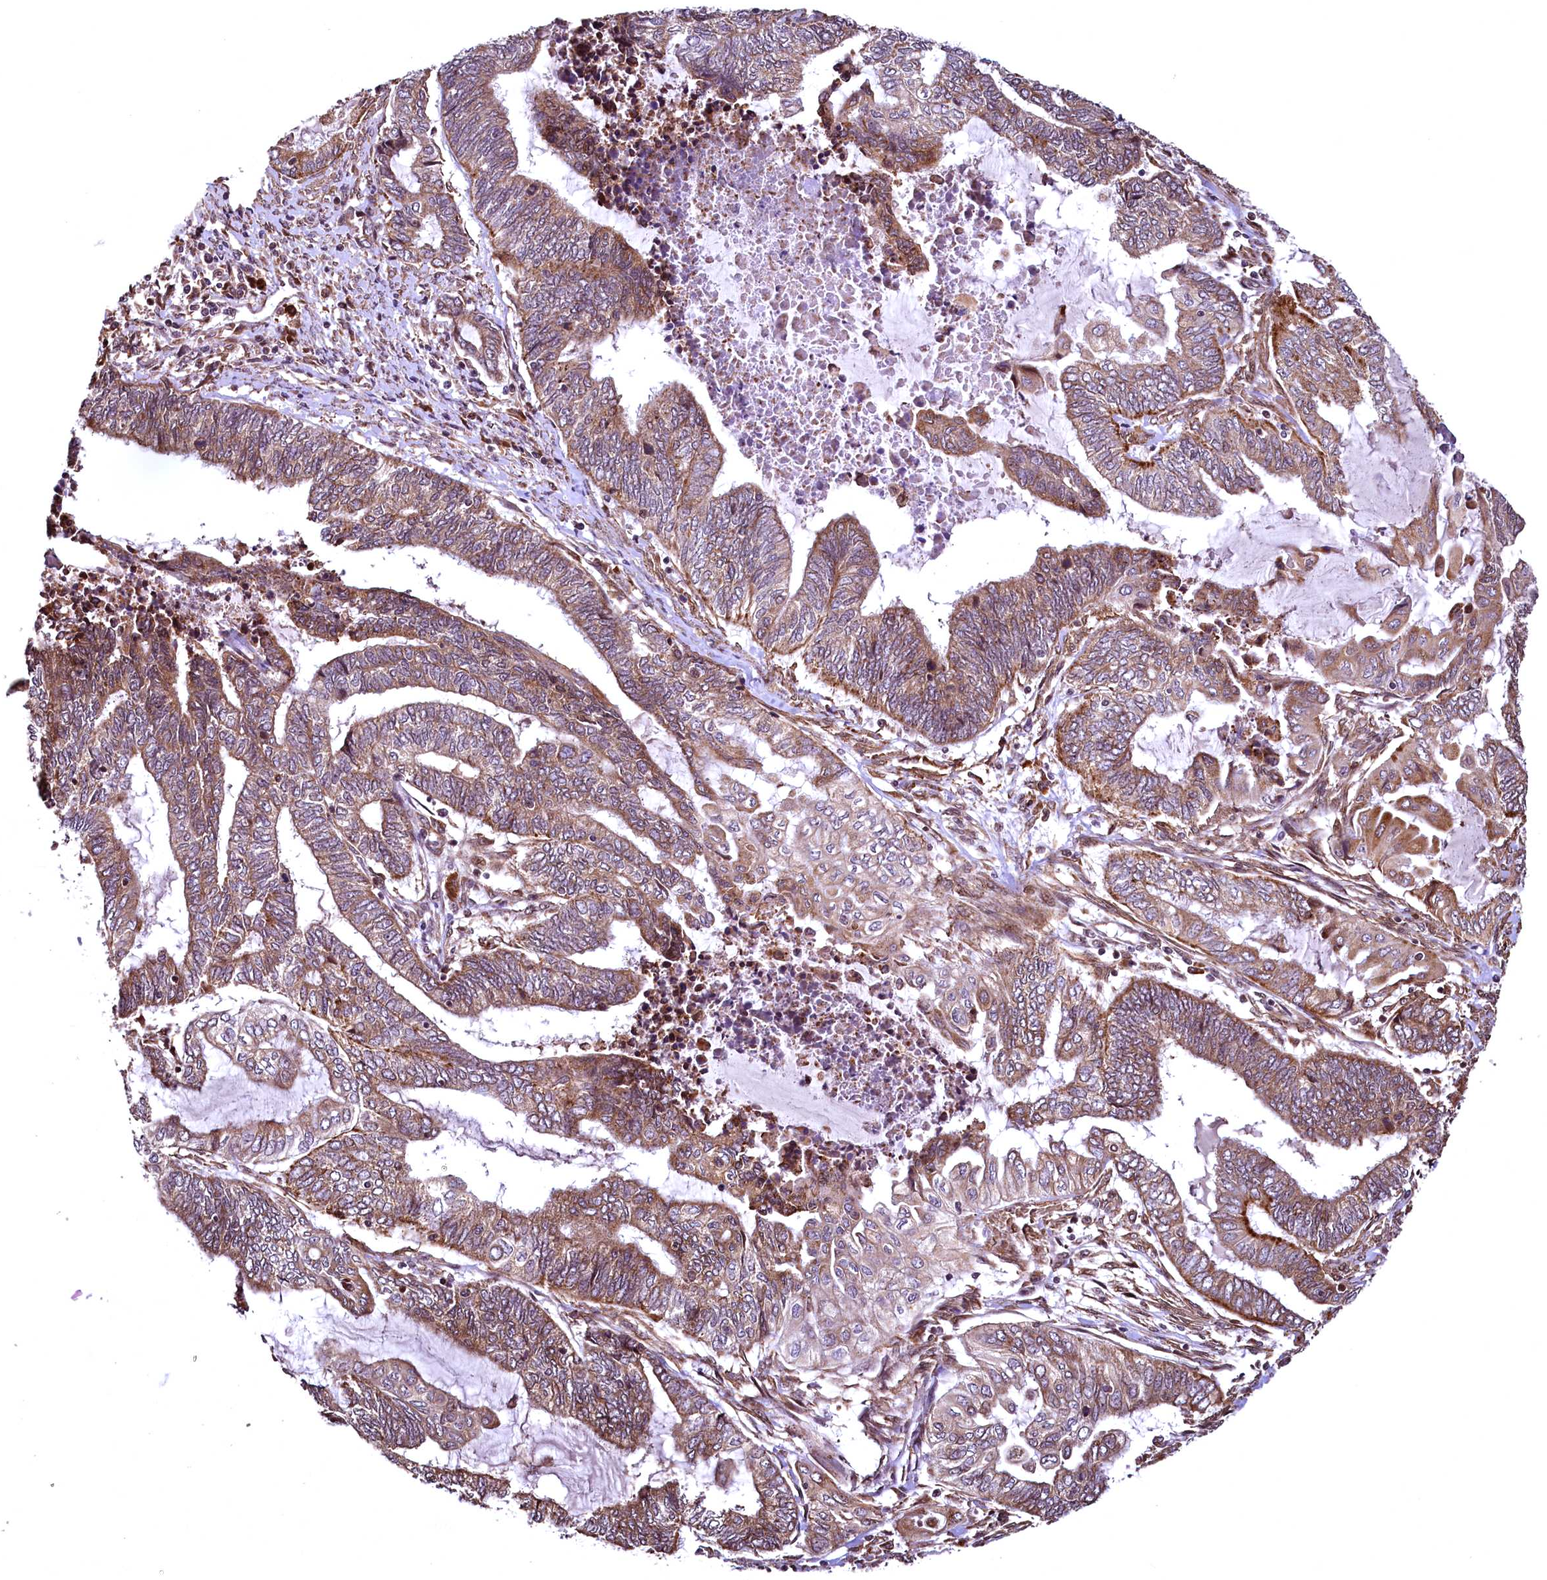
{"staining": {"intensity": "moderate", "quantity": ">75%", "location": "cytoplasmic/membranous"}, "tissue": "endometrial cancer", "cell_type": "Tumor cells", "image_type": "cancer", "snomed": [{"axis": "morphology", "description": "Adenocarcinoma, NOS"}, {"axis": "topography", "description": "Uterus"}, {"axis": "topography", "description": "Endometrium"}], "caption": "An image showing moderate cytoplasmic/membranous staining in approximately >75% of tumor cells in endometrial cancer, as visualized by brown immunohistochemical staining.", "gene": "PDS5B", "patient": {"sex": "female", "age": 70}}